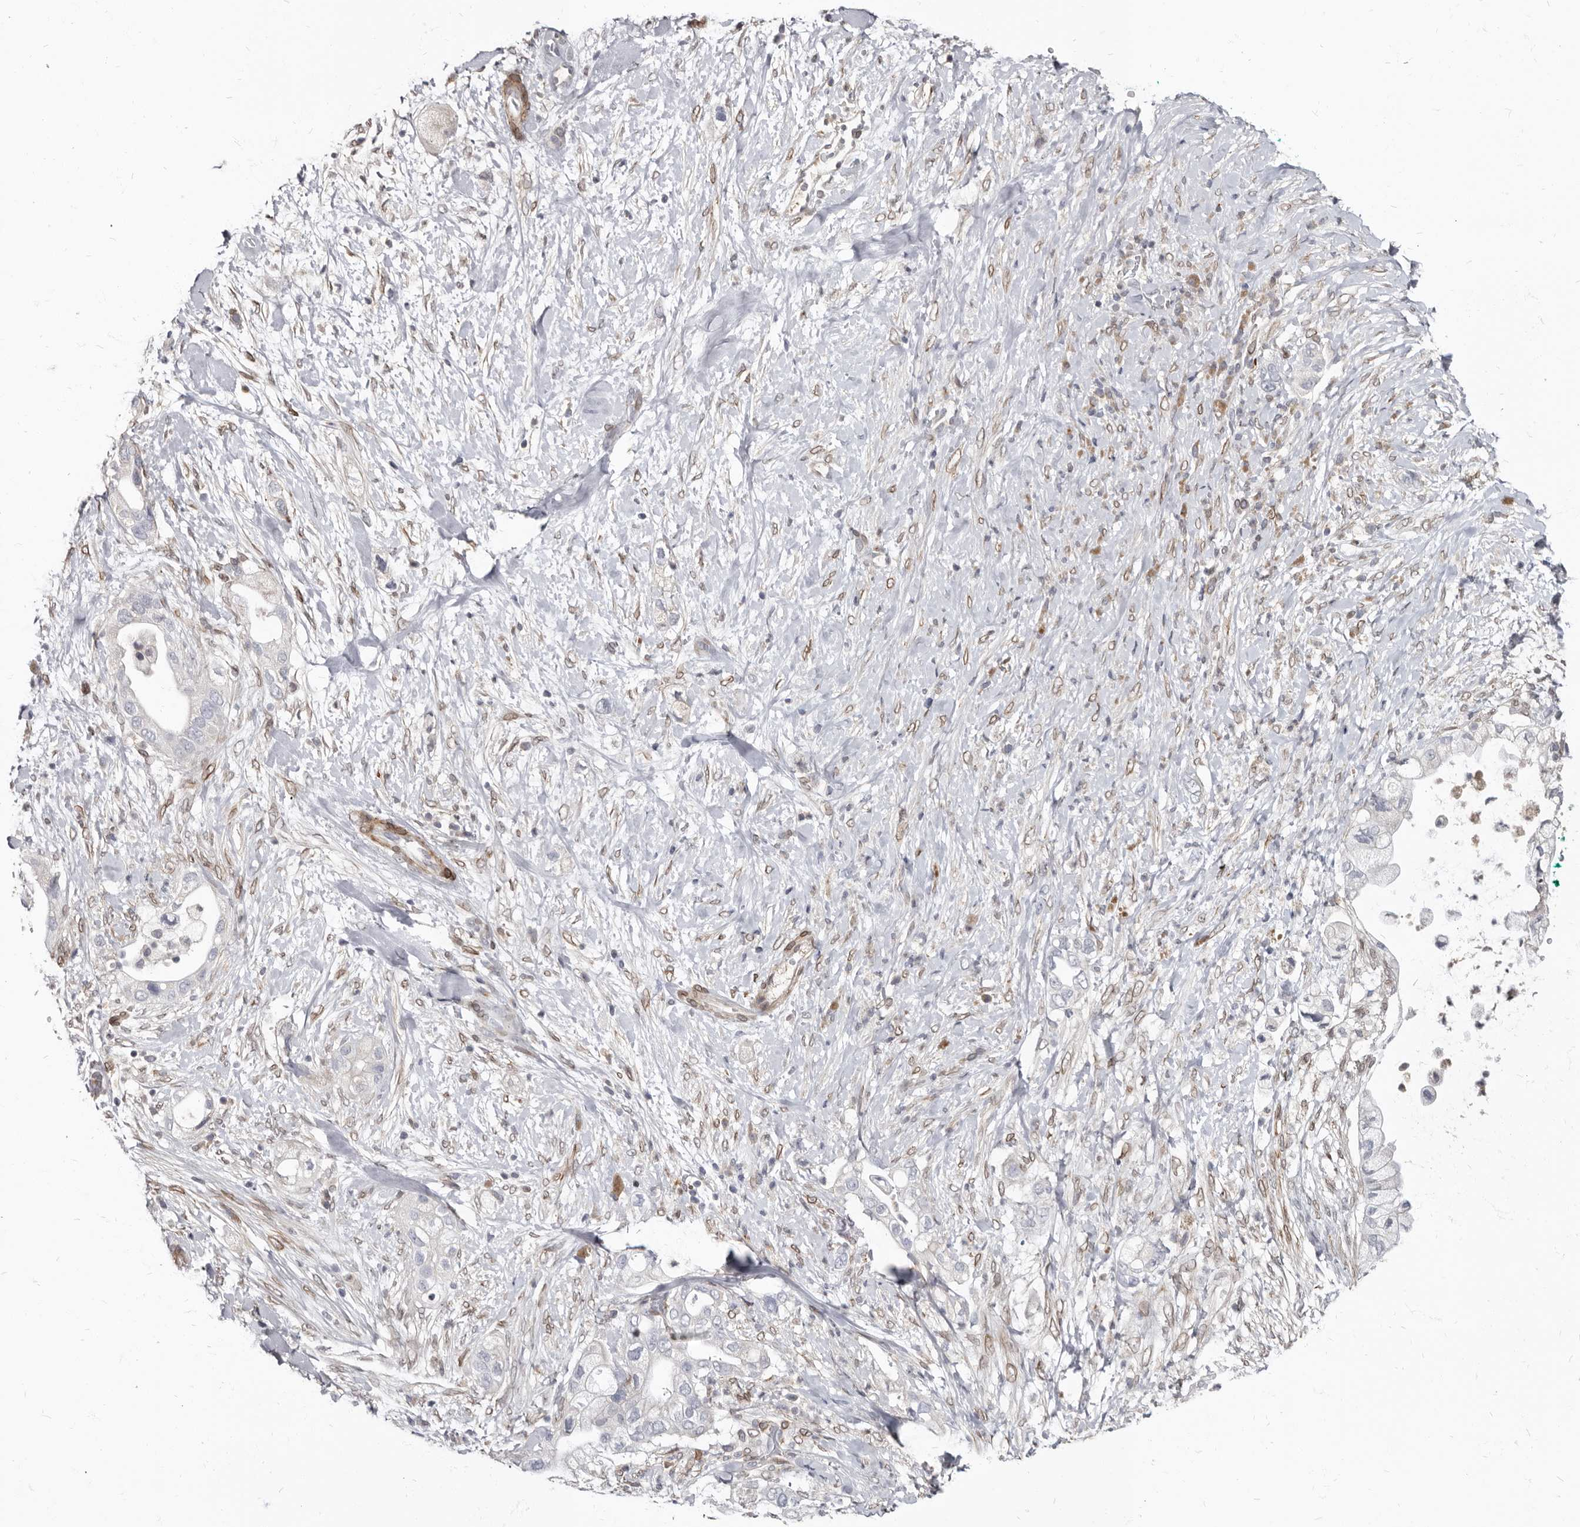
{"staining": {"intensity": "negative", "quantity": "none", "location": "none"}, "tissue": "pancreatic cancer", "cell_type": "Tumor cells", "image_type": "cancer", "snomed": [{"axis": "morphology", "description": "Adenocarcinoma, NOS"}, {"axis": "topography", "description": "Pancreas"}], "caption": "This is an immunohistochemistry histopathology image of pancreatic cancer. There is no positivity in tumor cells.", "gene": "MRGPRF", "patient": {"sex": "male", "age": 53}}